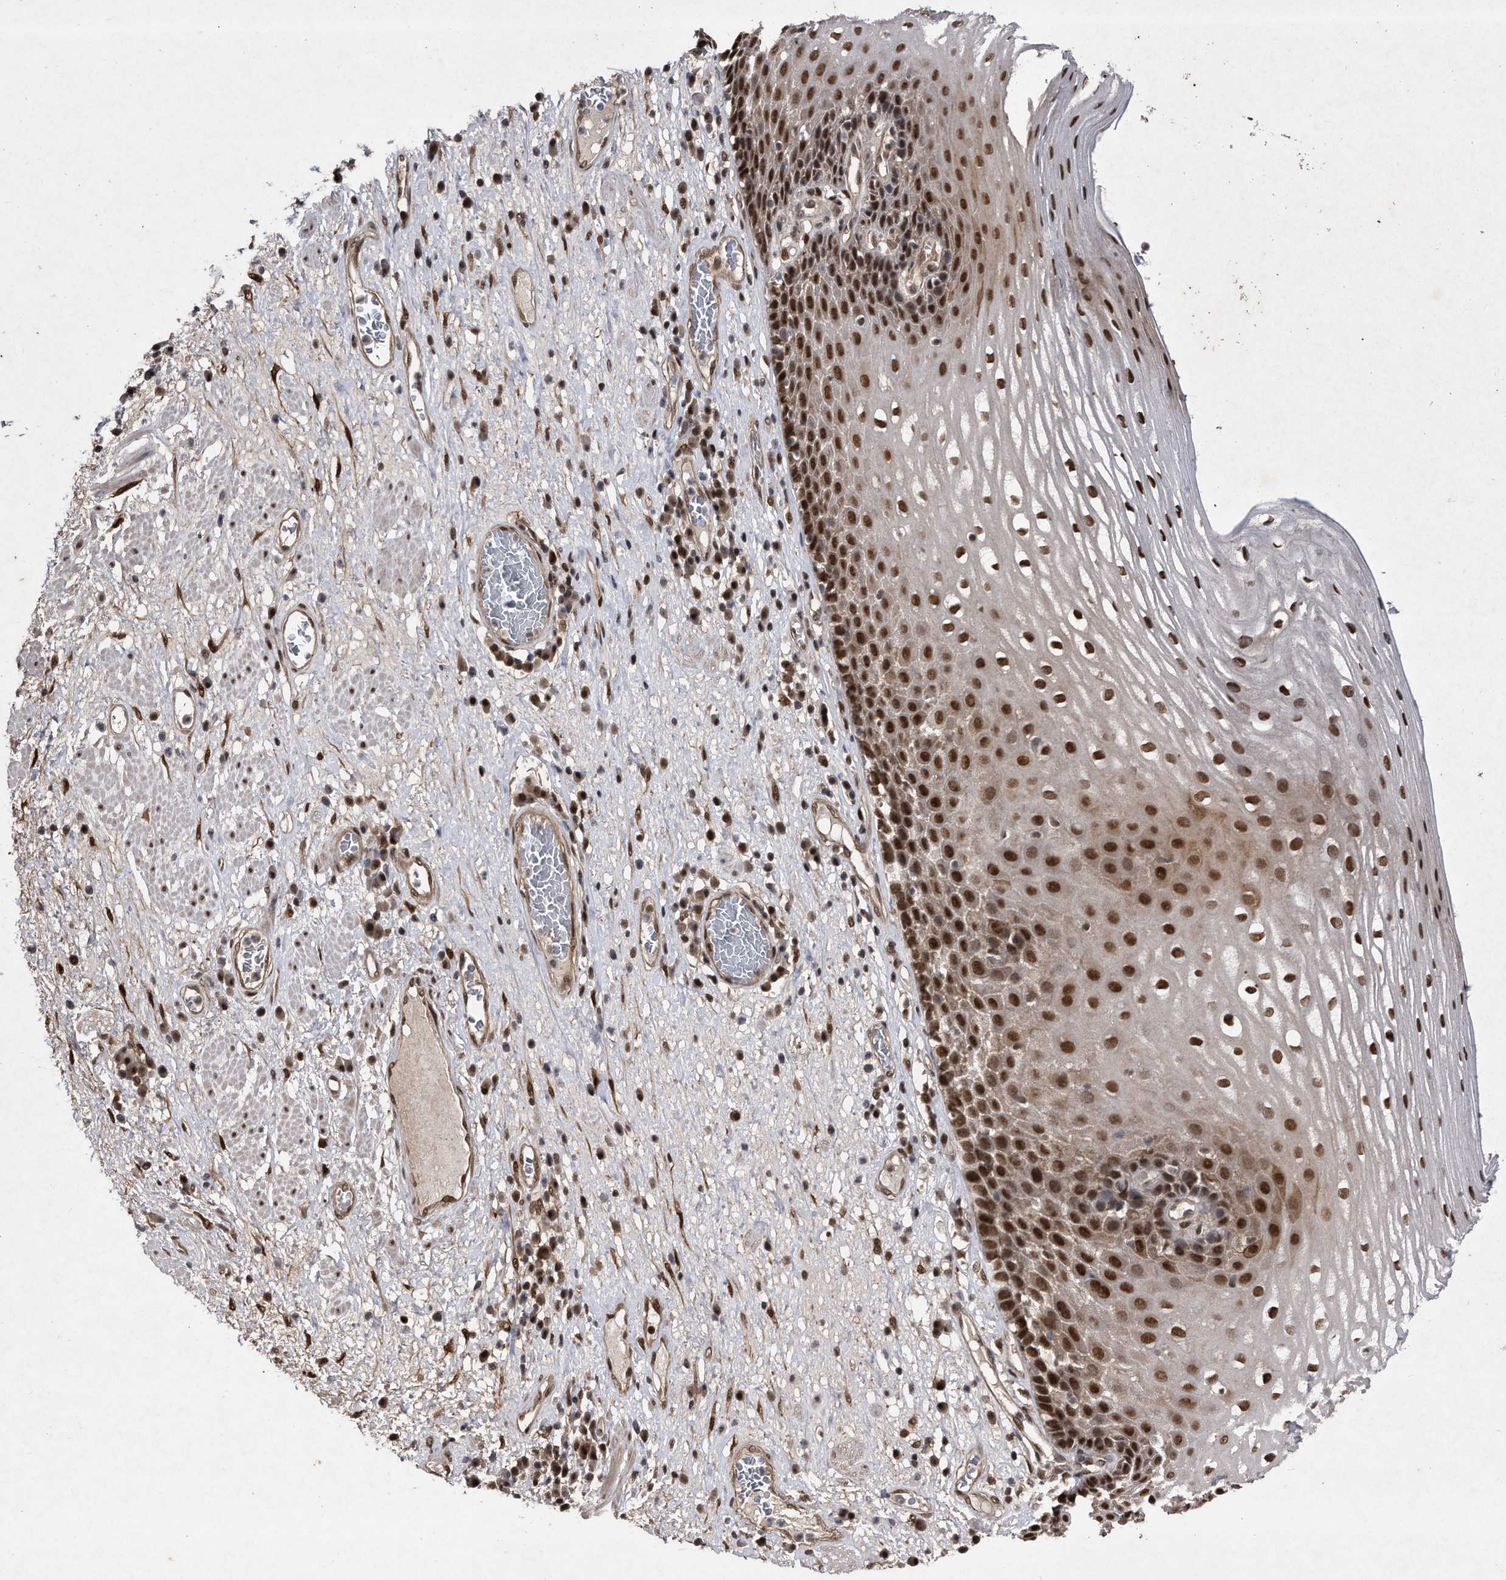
{"staining": {"intensity": "strong", "quantity": ">75%", "location": "nuclear"}, "tissue": "esophagus", "cell_type": "Squamous epithelial cells", "image_type": "normal", "snomed": [{"axis": "morphology", "description": "Normal tissue, NOS"}, {"axis": "morphology", "description": "Adenocarcinoma, NOS"}, {"axis": "topography", "description": "Esophagus"}], "caption": "Strong nuclear staining for a protein is appreciated in about >75% of squamous epithelial cells of benign esophagus using immunohistochemistry.", "gene": "RAD23B", "patient": {"sex": "male", "age": 62}}